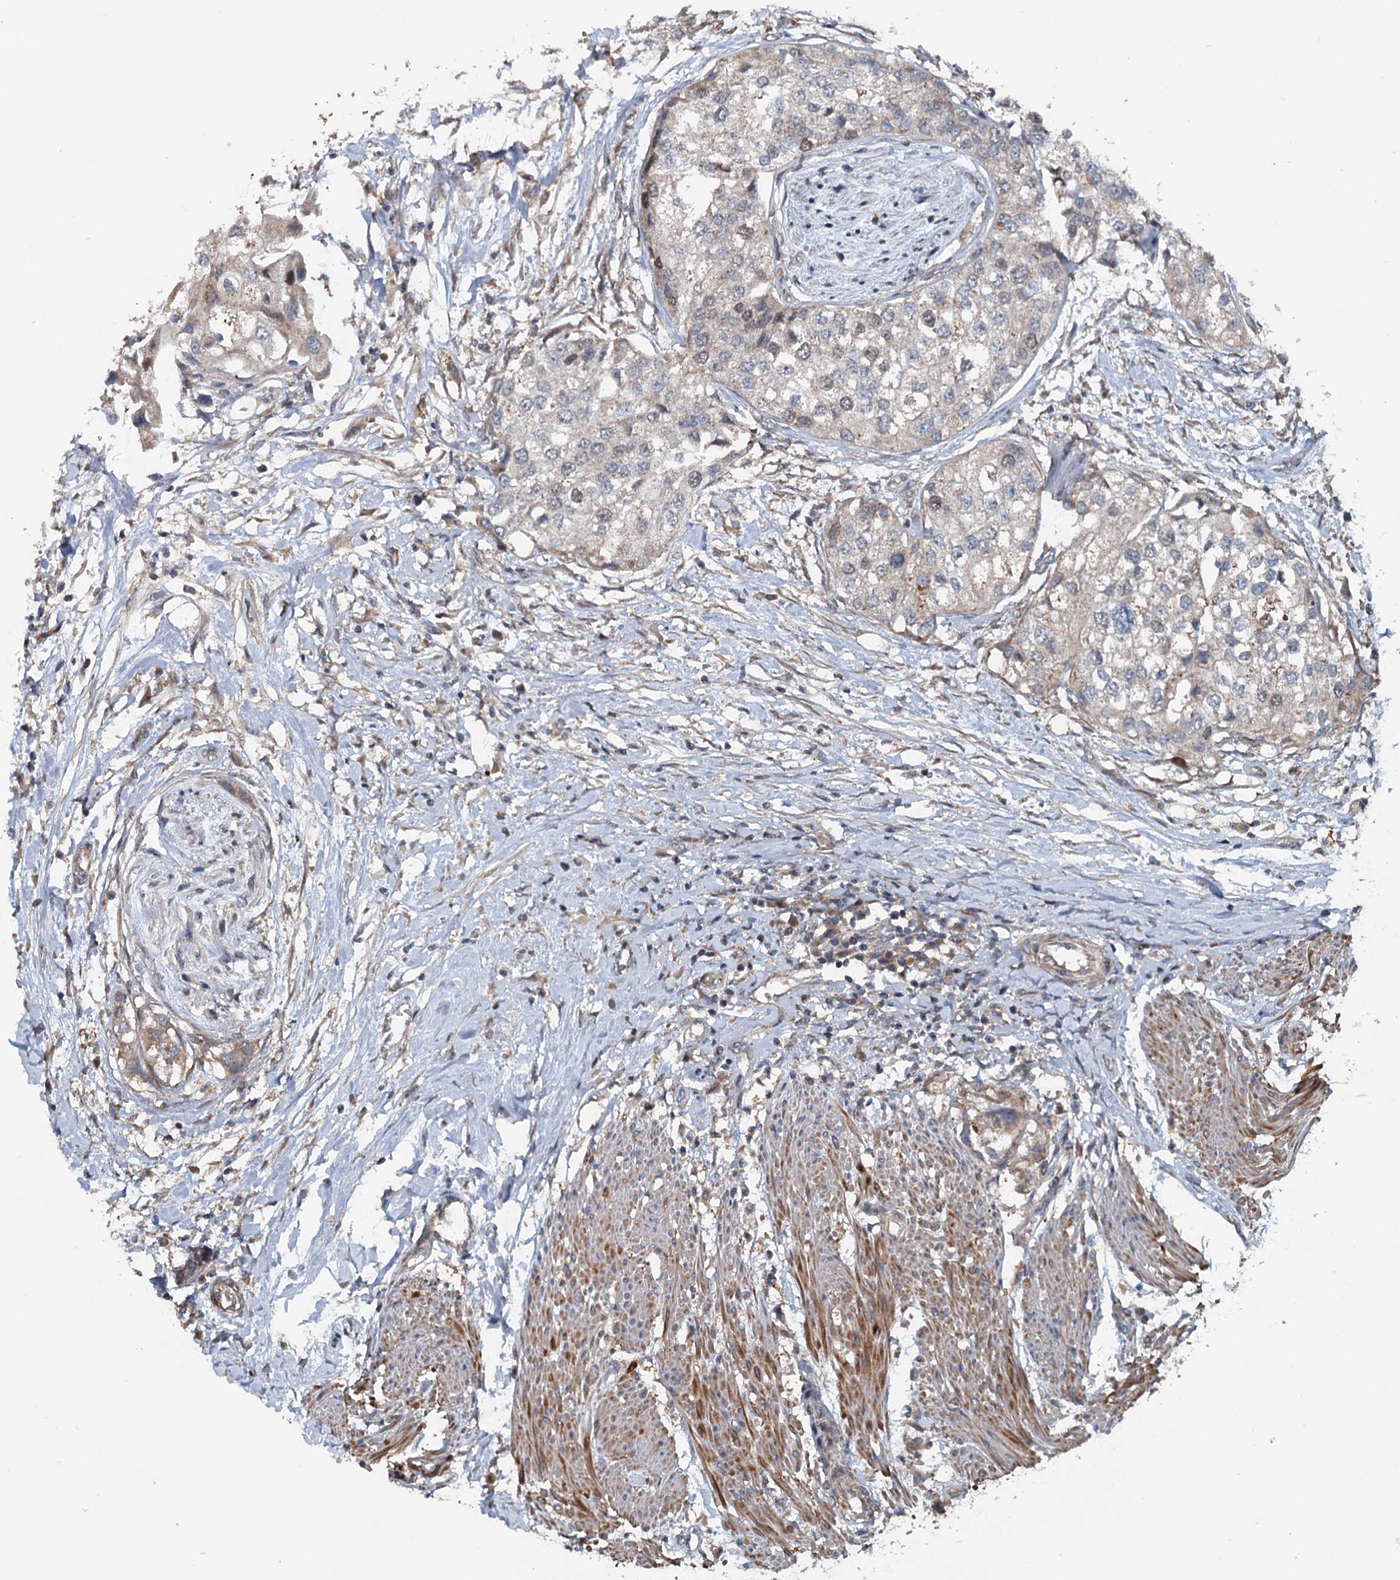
{"staining": {"intensity": "negative", "quantity": "none", "location": "none"}, "tissue": "urothelial cancer", "cell_type": "Tumor cells", "image_type": "cancer", "snomed": [{"axis": "morphology", "description": "Urothelial carcinoma, High grade"}, {"axis": "topography", "description": "Urinary bladder"}], "caption": "Immunohistochemistry (IHC) of urothelial cancer displays no staining in tumor cells.", "gene": "TEDC1", "patient": {"sex": "male", "age": 64}}